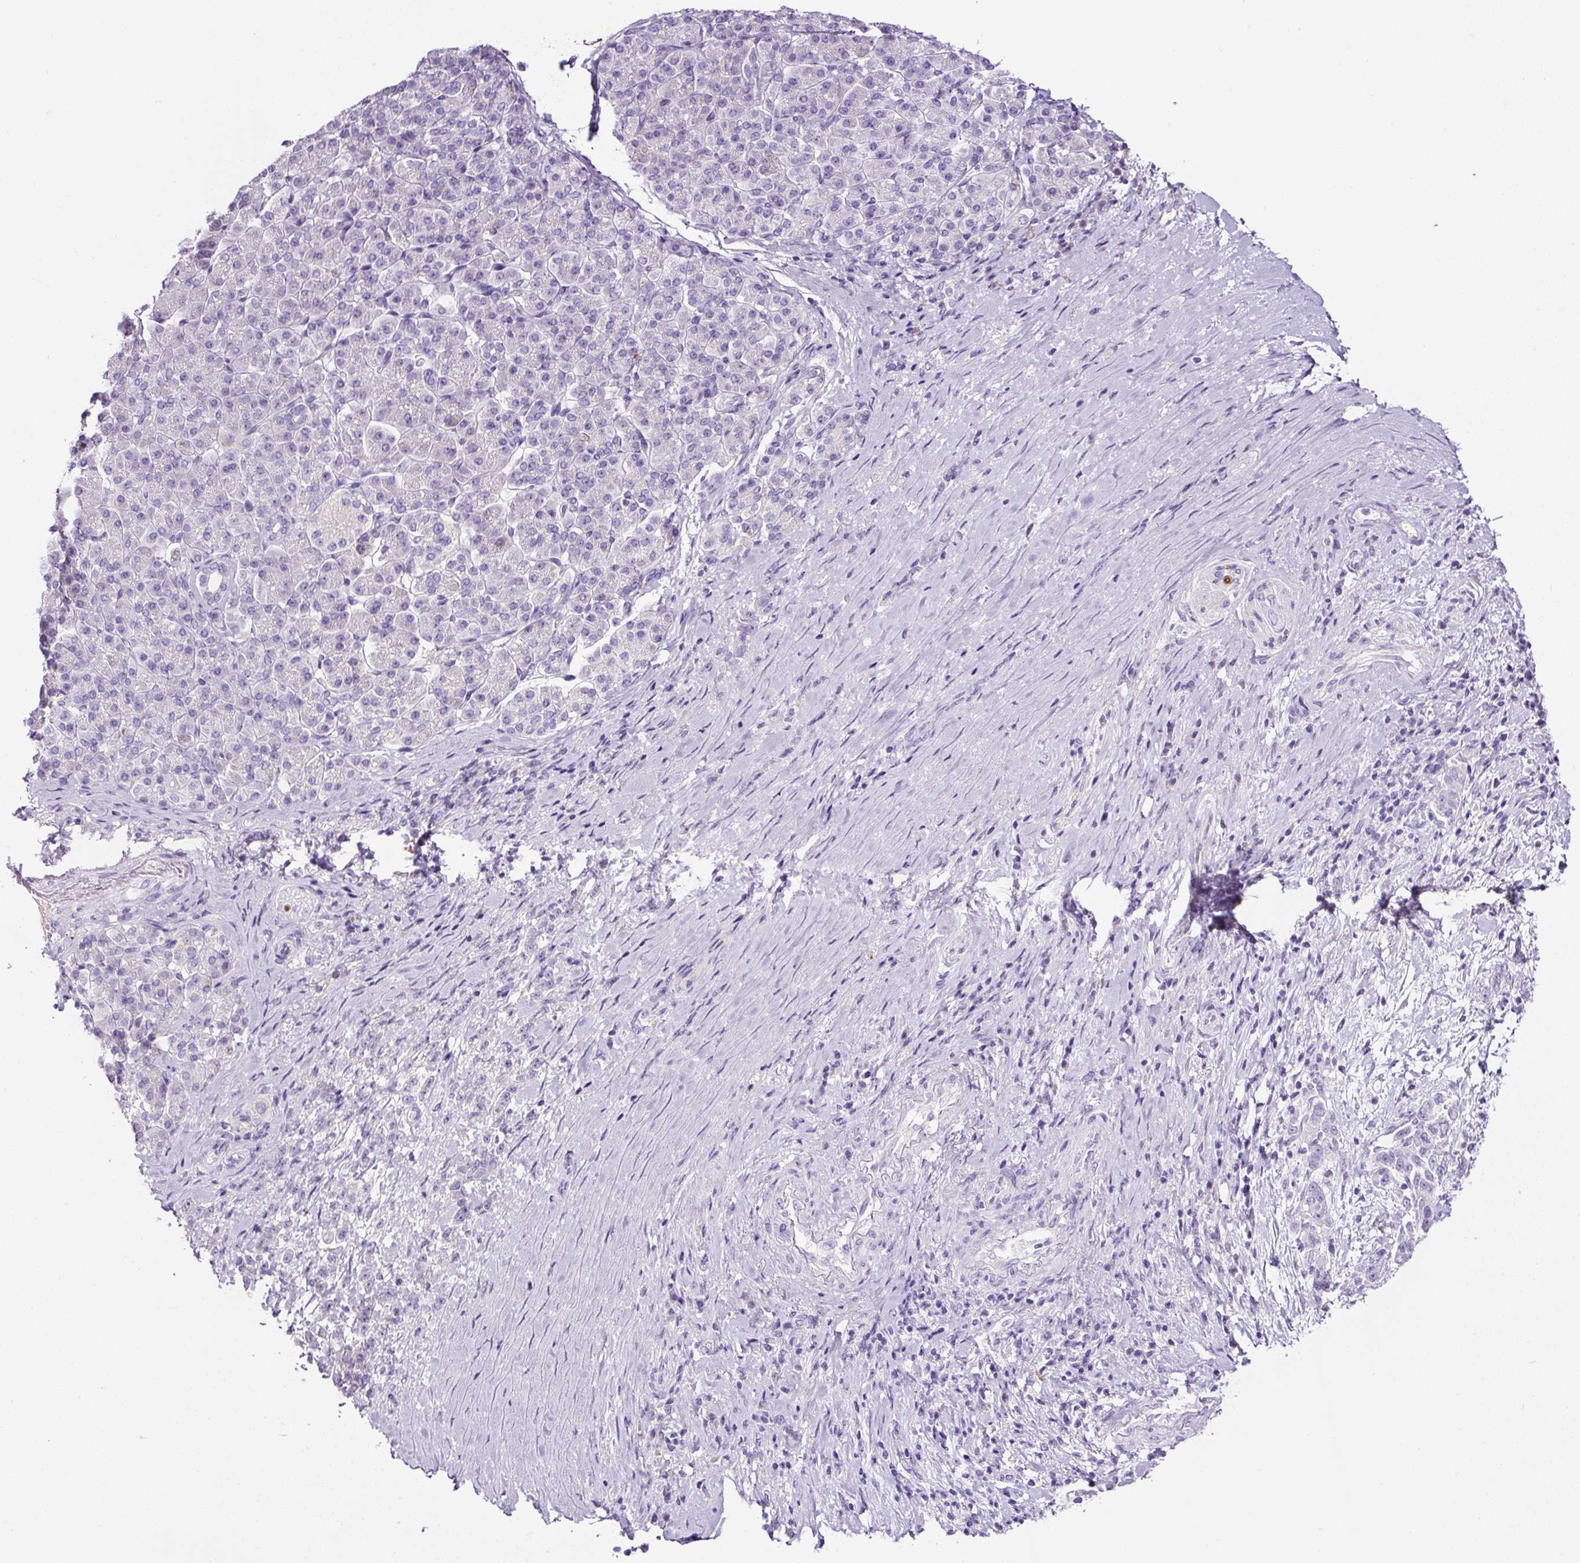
{"staining": {"intensity": "negative", "quantity": "none", "location": "none"}, "tissue": "pancreatic cancer", "cell_type": "Tumor cells", "image_type": "cancer", "snomed": [{"axis": "morphology", "description": "Normal tissue, NOS"}, {"axis": "morphology", "description": "Adenocarcinoma, NOS"}, {"axis": "topography", "description": "Pancreas"}], "caption": "Immunohistochemistry of human adenocarcinoma (pancreatic) displays no positivity in tumor cells.", "gene": "SP8", "patient": {"sex": "female", "age": 64}}